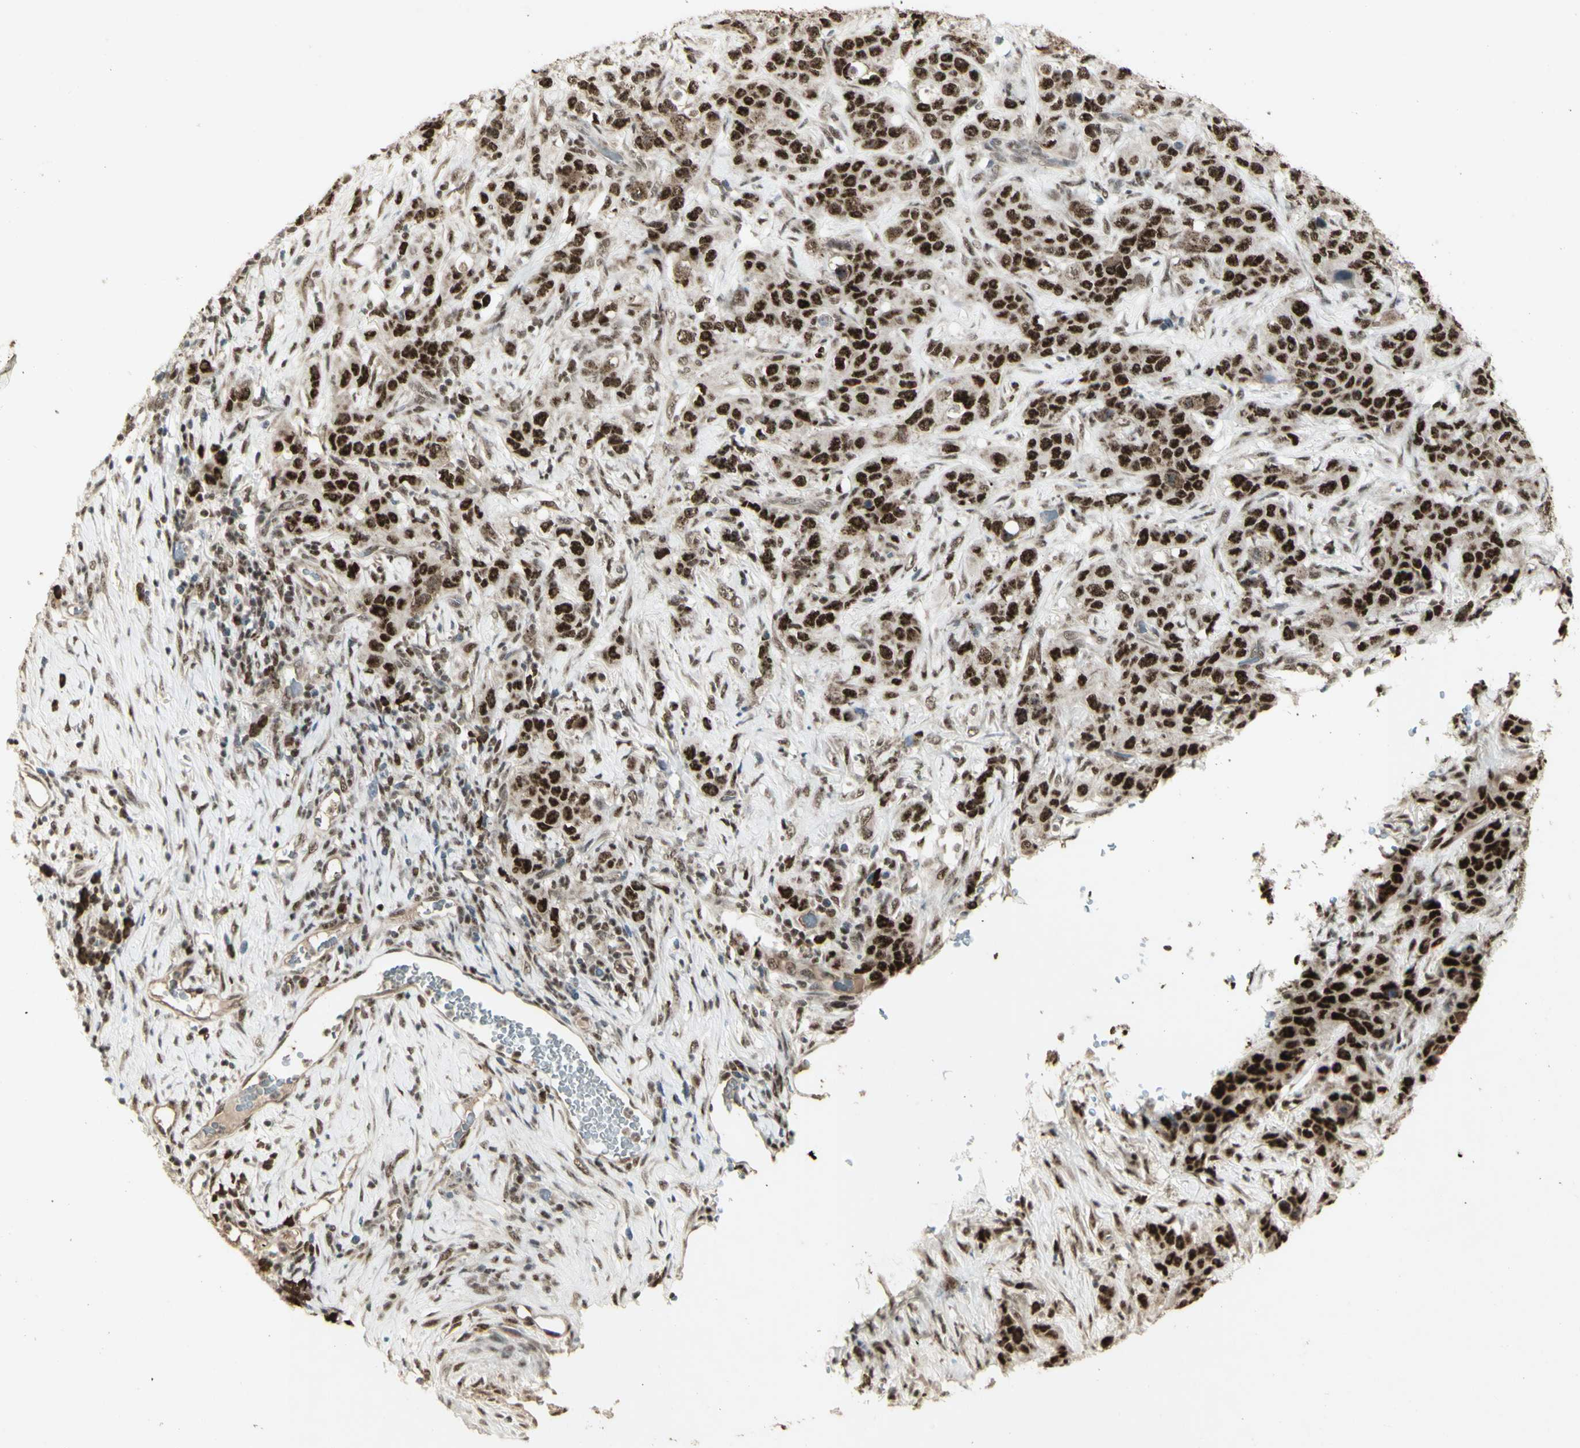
{"staining": {"intensity": "strong", "quantity": ">75%", "location": "nuclear"}, "tissue": "stomach cancer", "cell_type": "Tumor cells", "image_type": "cancer", "snomed": [{"axis": "morphology", "description": "Adenocarcinoma, NOS"}, {"axis": "topography", "description": "Stomach"}], "caption": "Immunohistochemistry (IHC) (DAB (3,3'-diaminobenzidine)) staining of human stomach adenocarcinoma reveals strong nuclear protein expression in approximately >75% of tumor cells.", "gene": "CCNT1", "patient": {"sex": "male", "age": 48}}